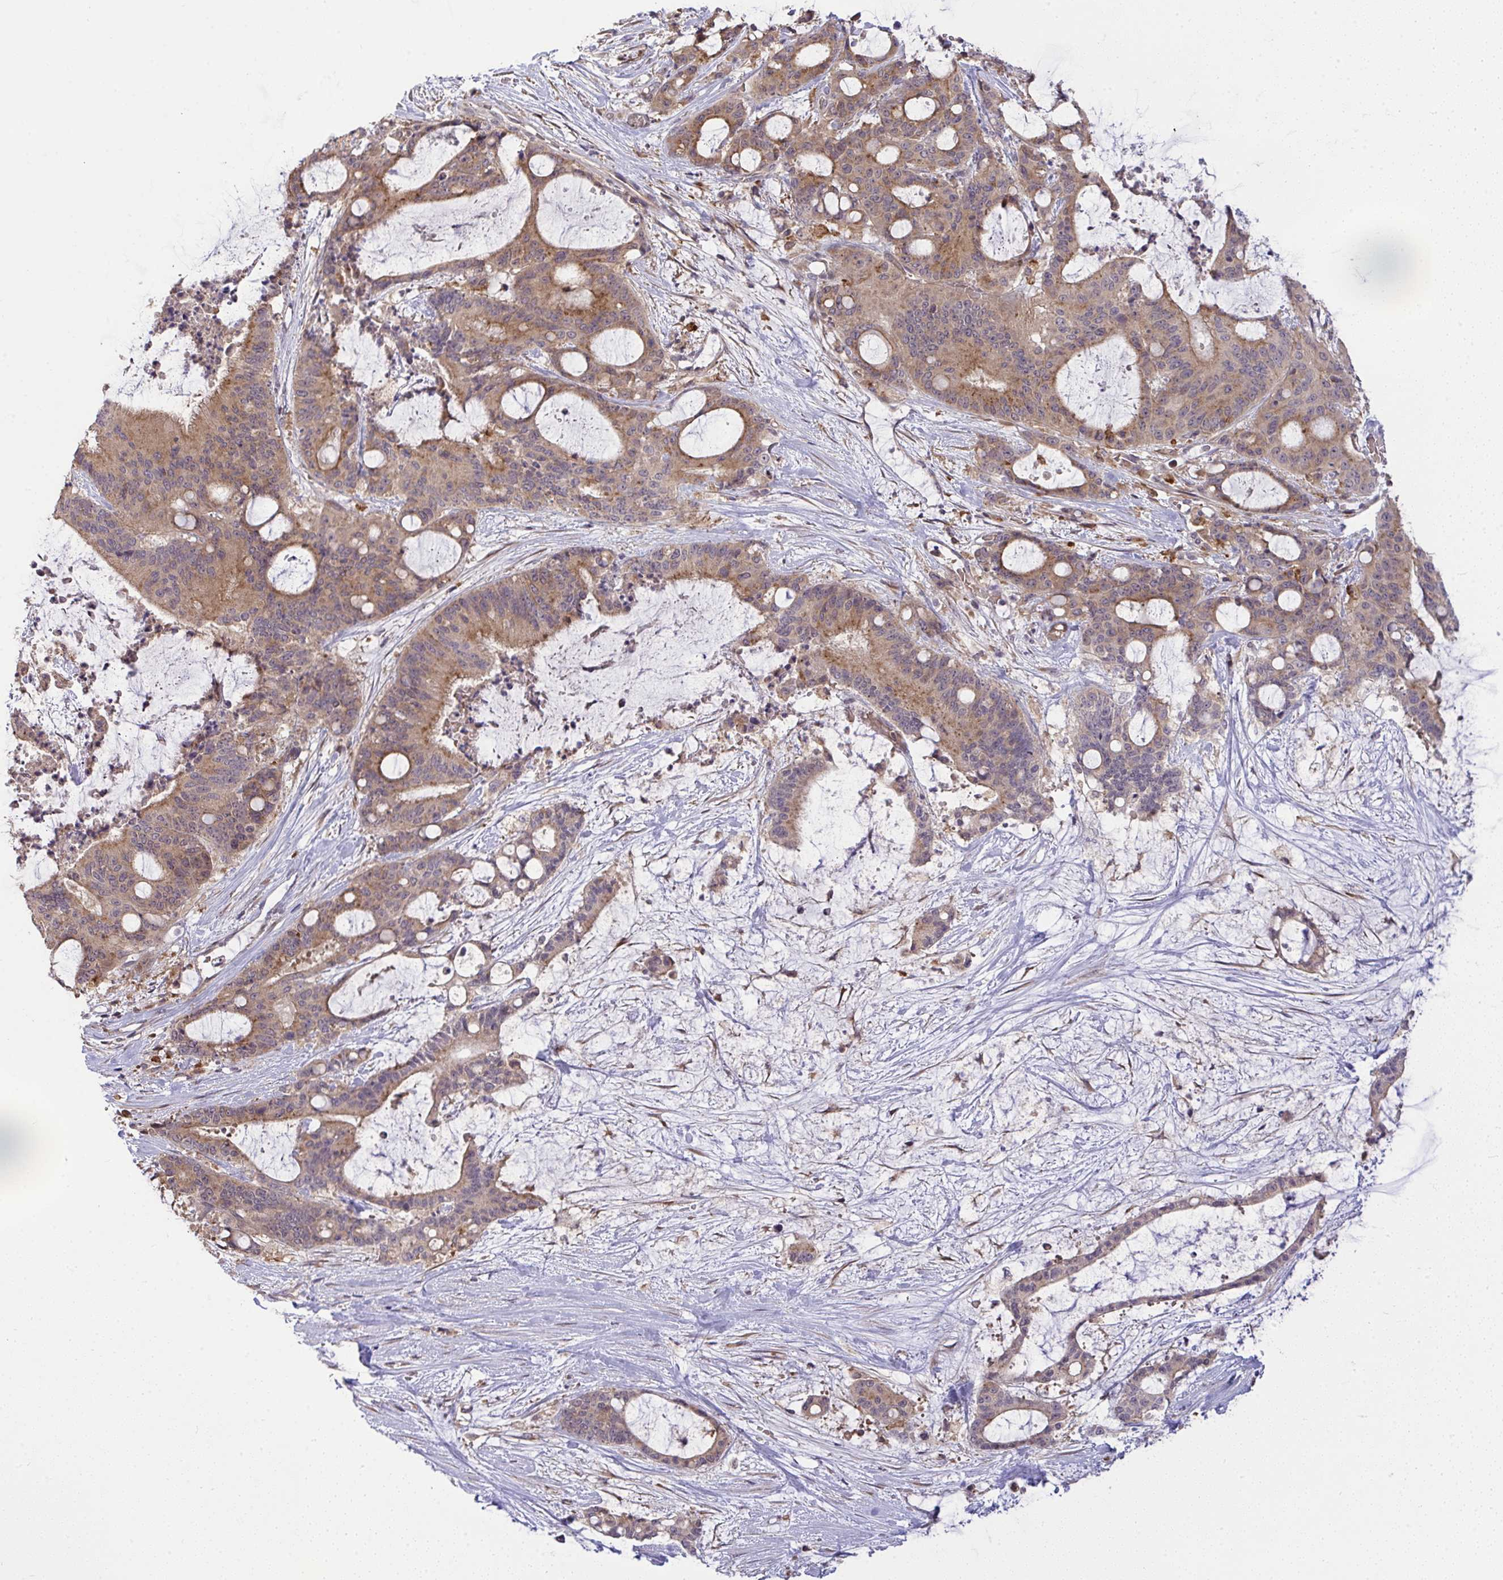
{"staining": {"intensity": "moderate", "quantity": "25%-75%", "location": "cytoplasmic/membranous"}, "tissue": "liver cancer", "cell_type": "Tumor cells", "image_type": "cancer", "snomed": [{"axis": "morphology", "description": "Normal tissue, NOS"}, {"axis": "morphology", "description": "Cholangiocarcinoma"}, {"axis": "topography", "description": "Liver"}, {"axis": "topography", "description": "Peripheral nerve tissue"}], "caption": "An image of human cholangiocarcinoma (liver) stained for a protein exhibits moderate cytoplasmic/membranous brown staining in tumor cells.", "gene": "SLC9A6", "patient": {"sex": "female", "age": 73}}